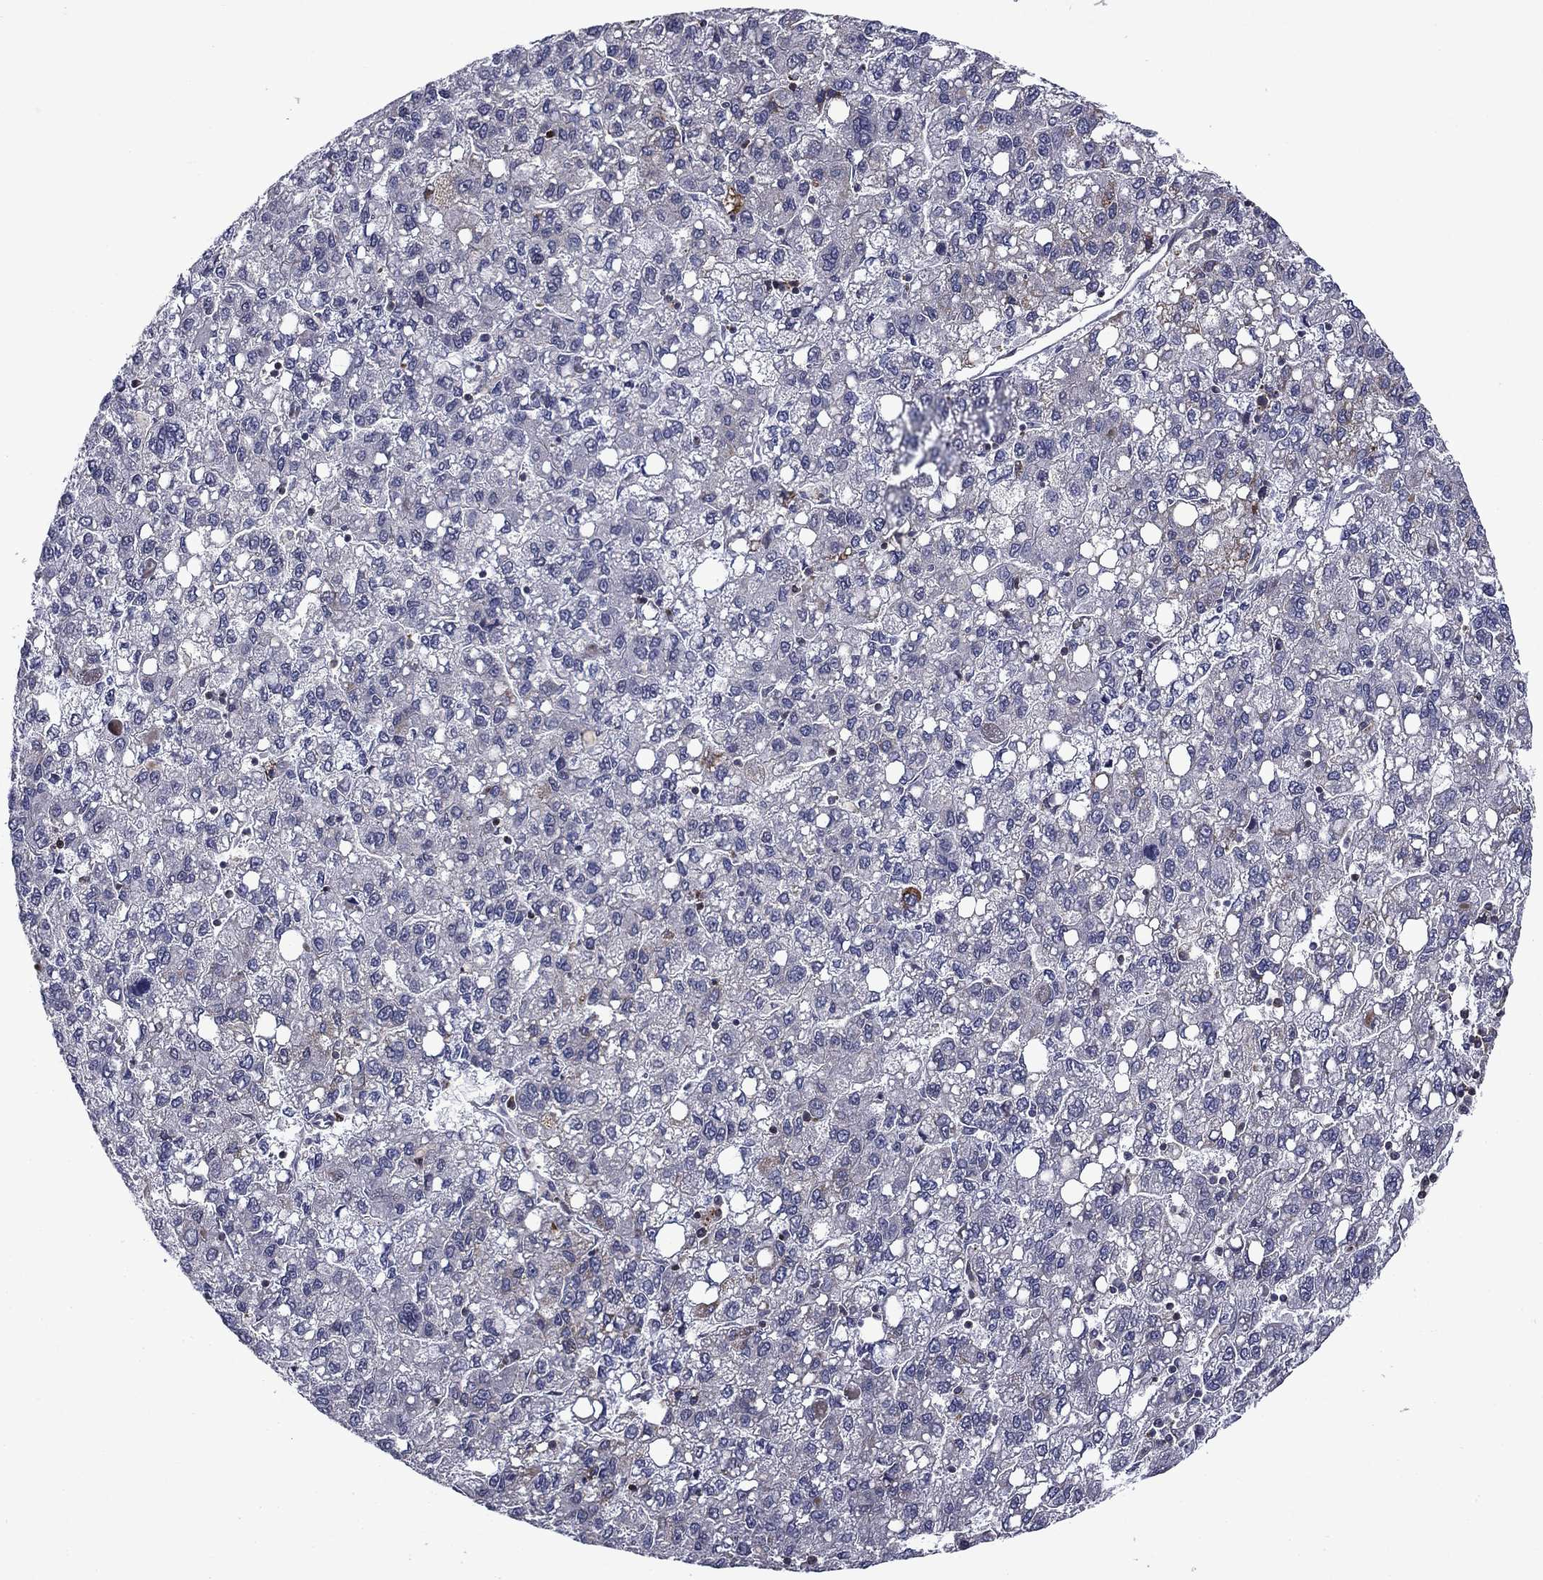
{"staining": {"intensity": "negative", "quantity": "none", "location": "none"}, "tissue": "liver cancer", "cell_type": "Tumor cells", "image_type": "cancer", "snomed": [{"axis": "morphology", "description": "Carcinoma, Hepatocellular, NOS"}, {"axis": "topography", "description": "Liver"}], "caption": "Liver cancer stained for a protein using IHC shows no staining tumor cells.", "gene": "B3GAT1", "patient": {"sex": "female", "age": 82}}